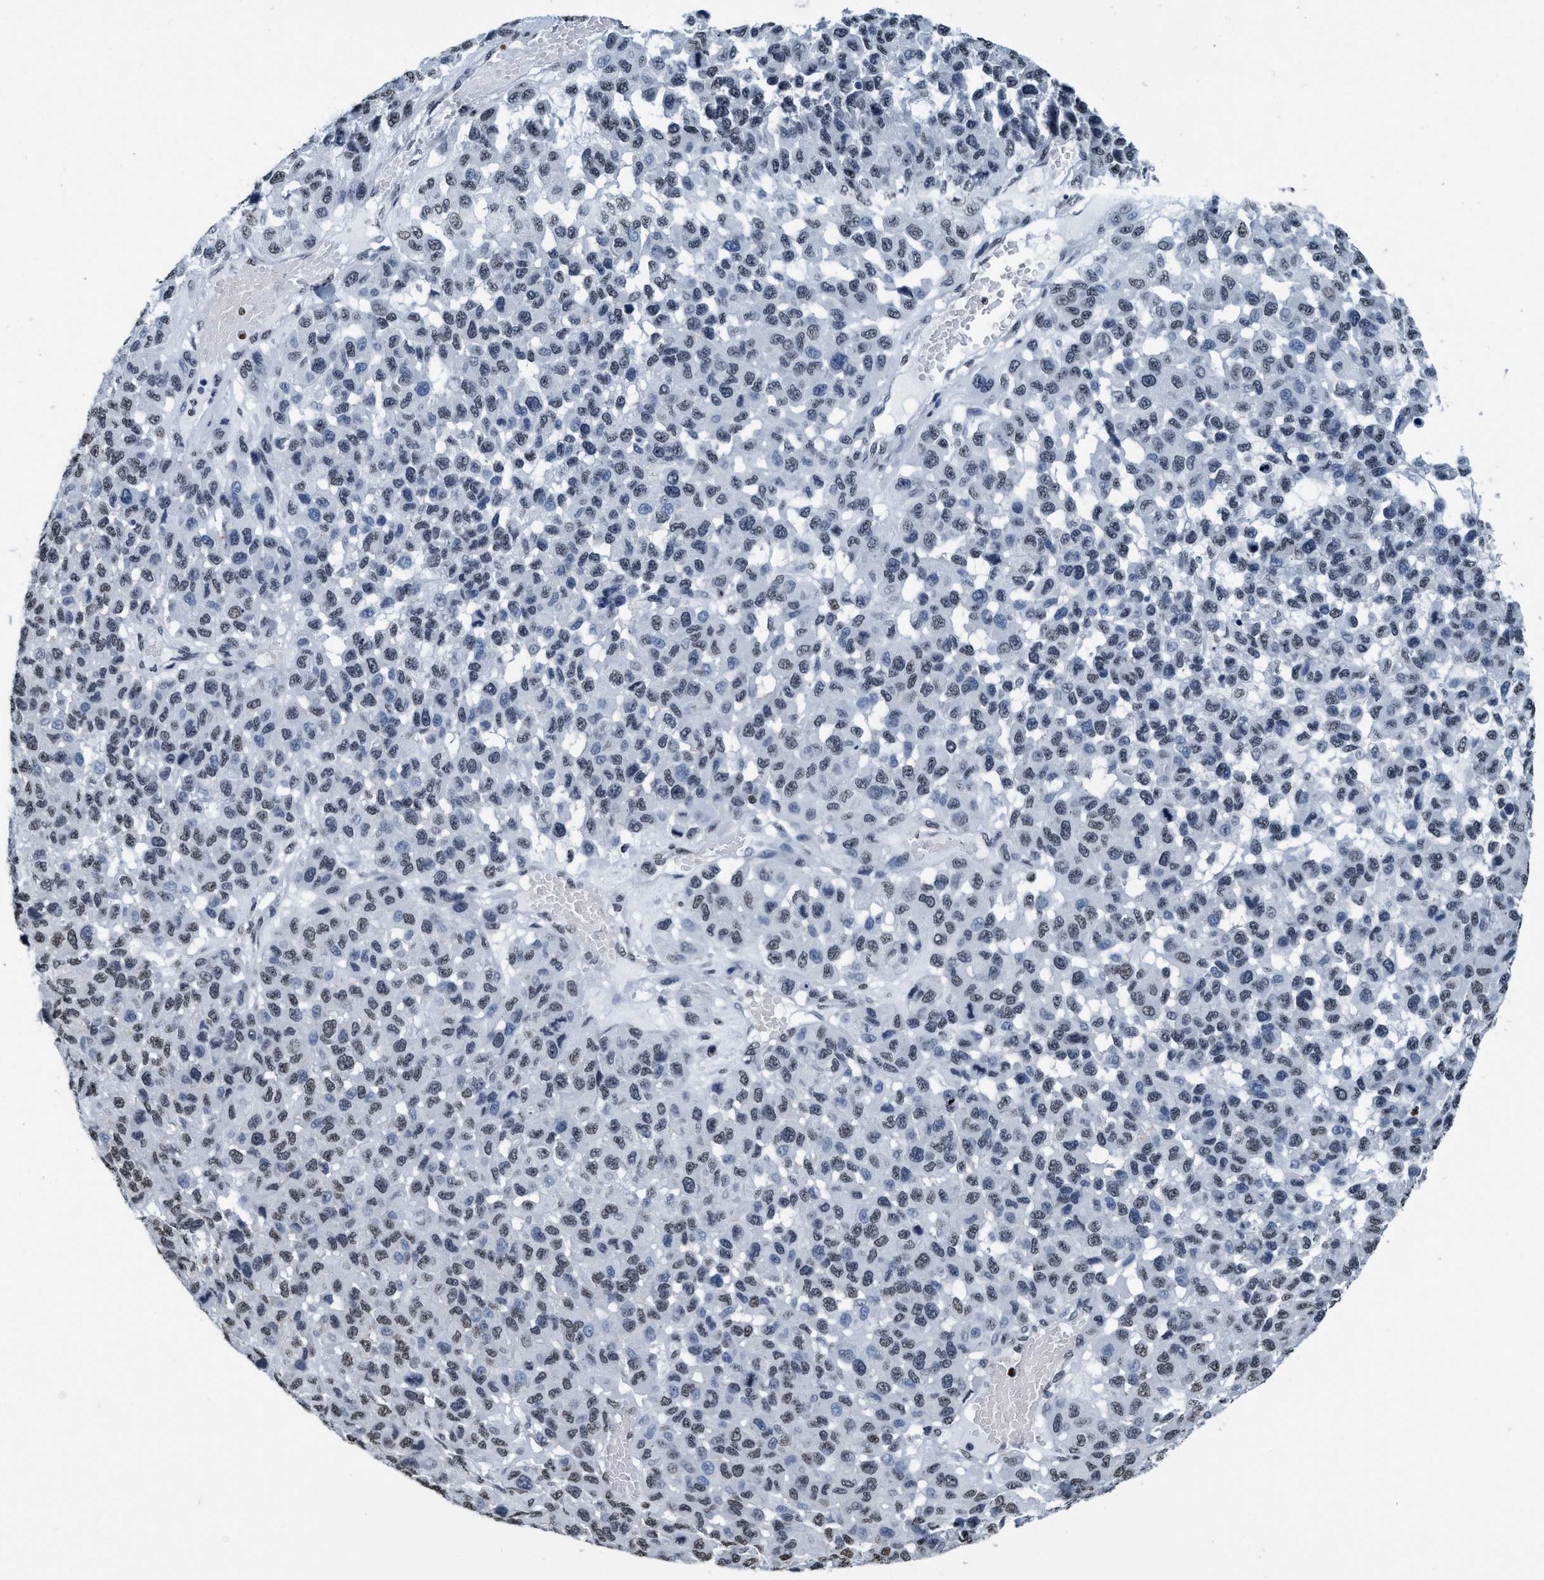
{"staining": {"intensity": "weak", "quantity": ">75%", "location": "nuclear"}, "tissue": "melanoma", "cell_type": "Tumor cells", "image_type": "cancer", "snomed": [{"axis": "morphology", "description": "Malignant melanoma, NOS"}, {"axis": "topography", "description": "Skin"}], "caption": "Malignant melanoma stained for a protein demonstrates weak nuclear positivity in tumor cells. (Stains: DAB in brown, nuclei in blue, Microscopy: brightfield microscopy at high magnification).", "gene": "CCNE2", "patient": {"sex": "male", "age": 62}}